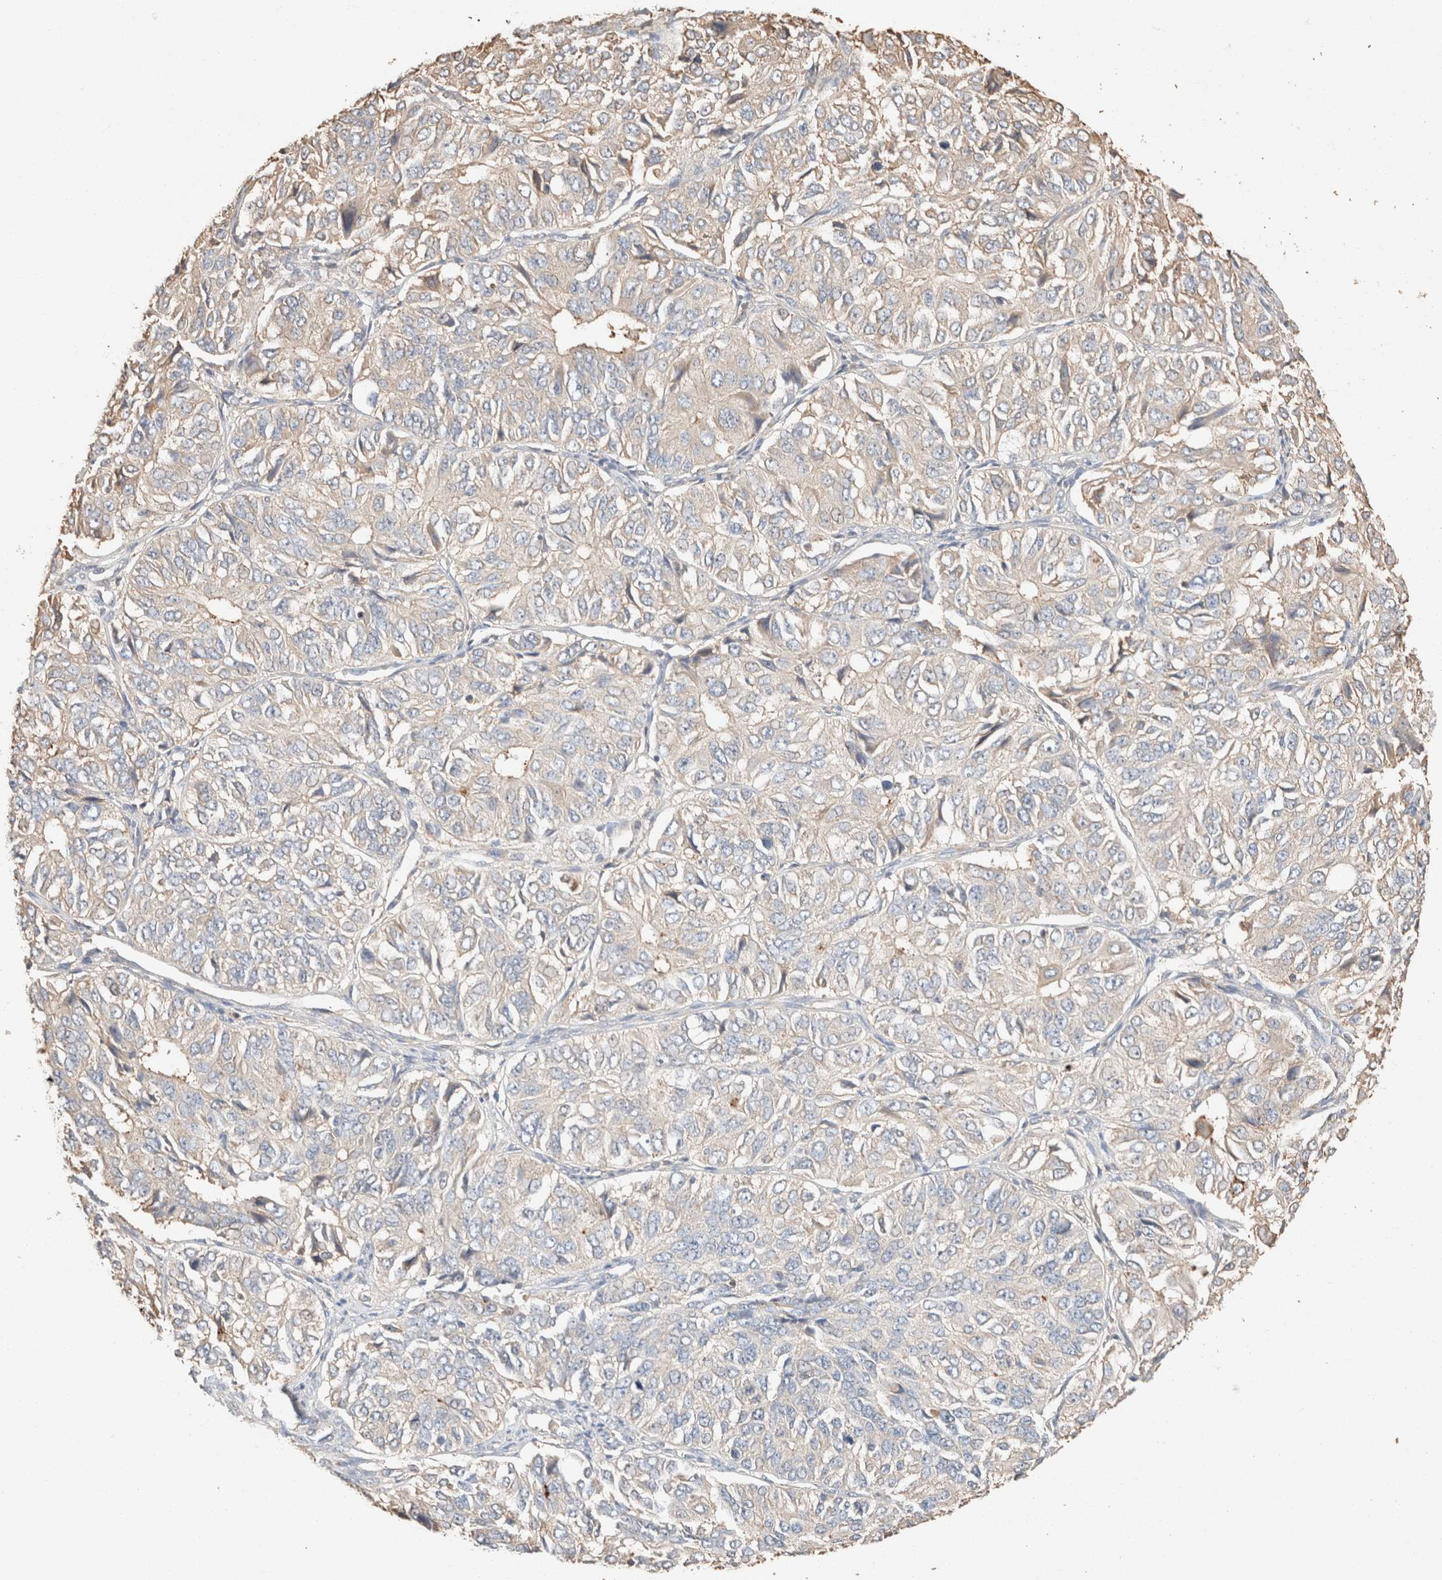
{"staining": {"intensity": "weak", "quantity": "<25%", "location": "cytoplasmic/membranous"}, "tissue": "ovarian cancer", "cell_type": "Tumor cells", "image_type": "cancer", "snomed": [{"axis": "morphology", "description": "Carcinoma, endometroid"}, {"axis": "topography", "description": "Ovary"}], "caption": "Tumor cells are negative for protein expression in human ovarian cancer. Brightfield microscopy of IHC stained with DAB (brown) and hematoxylin (blue), captured at high magnification.", "gene": "TUBD1", "patient": {"sex": "female", "age": 51}}